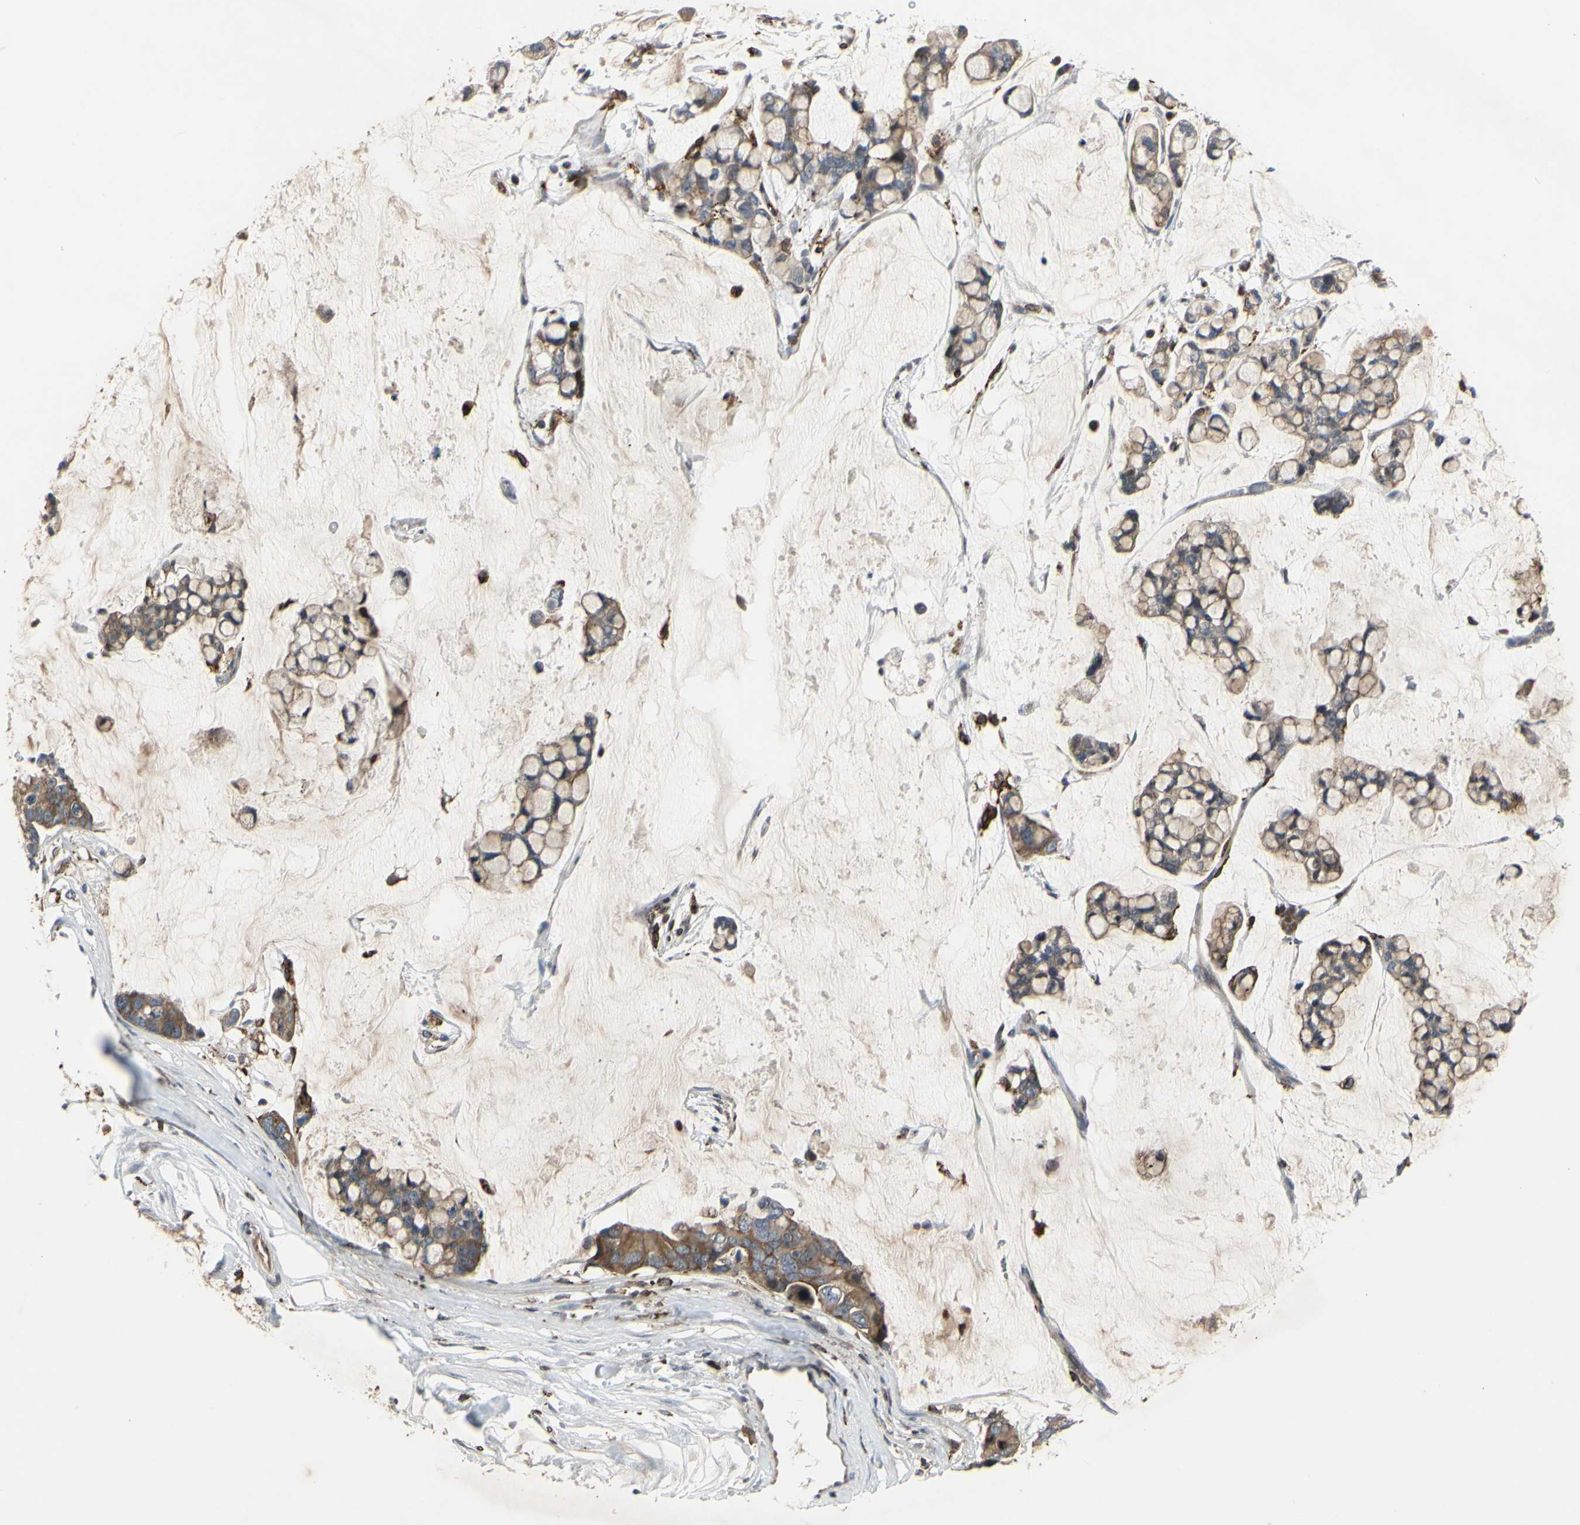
{"staining": {"intensity": "weak", "quantity": "25%-75%", "location": "cytoplasmic/membranous"}, "tissue": "stomach cancer", "cell_type": "Tumor cells", "image_type": "cancer", "snomed": [{"axis": "morphology", "description": "Adenocarcinoma, NOS"}, {"axis": "topography", "description": "Stomach, lower"}], "caption": "Approximately 25%-75% of tumor cells in stomach cancer (adenocarcinoma) display weak cytoplasmic/membranous protein positivity as visualized by brown immunohistochemical staining.", "gene": "PLXNA2", "patient": {"sex": "male", "age": 84}}